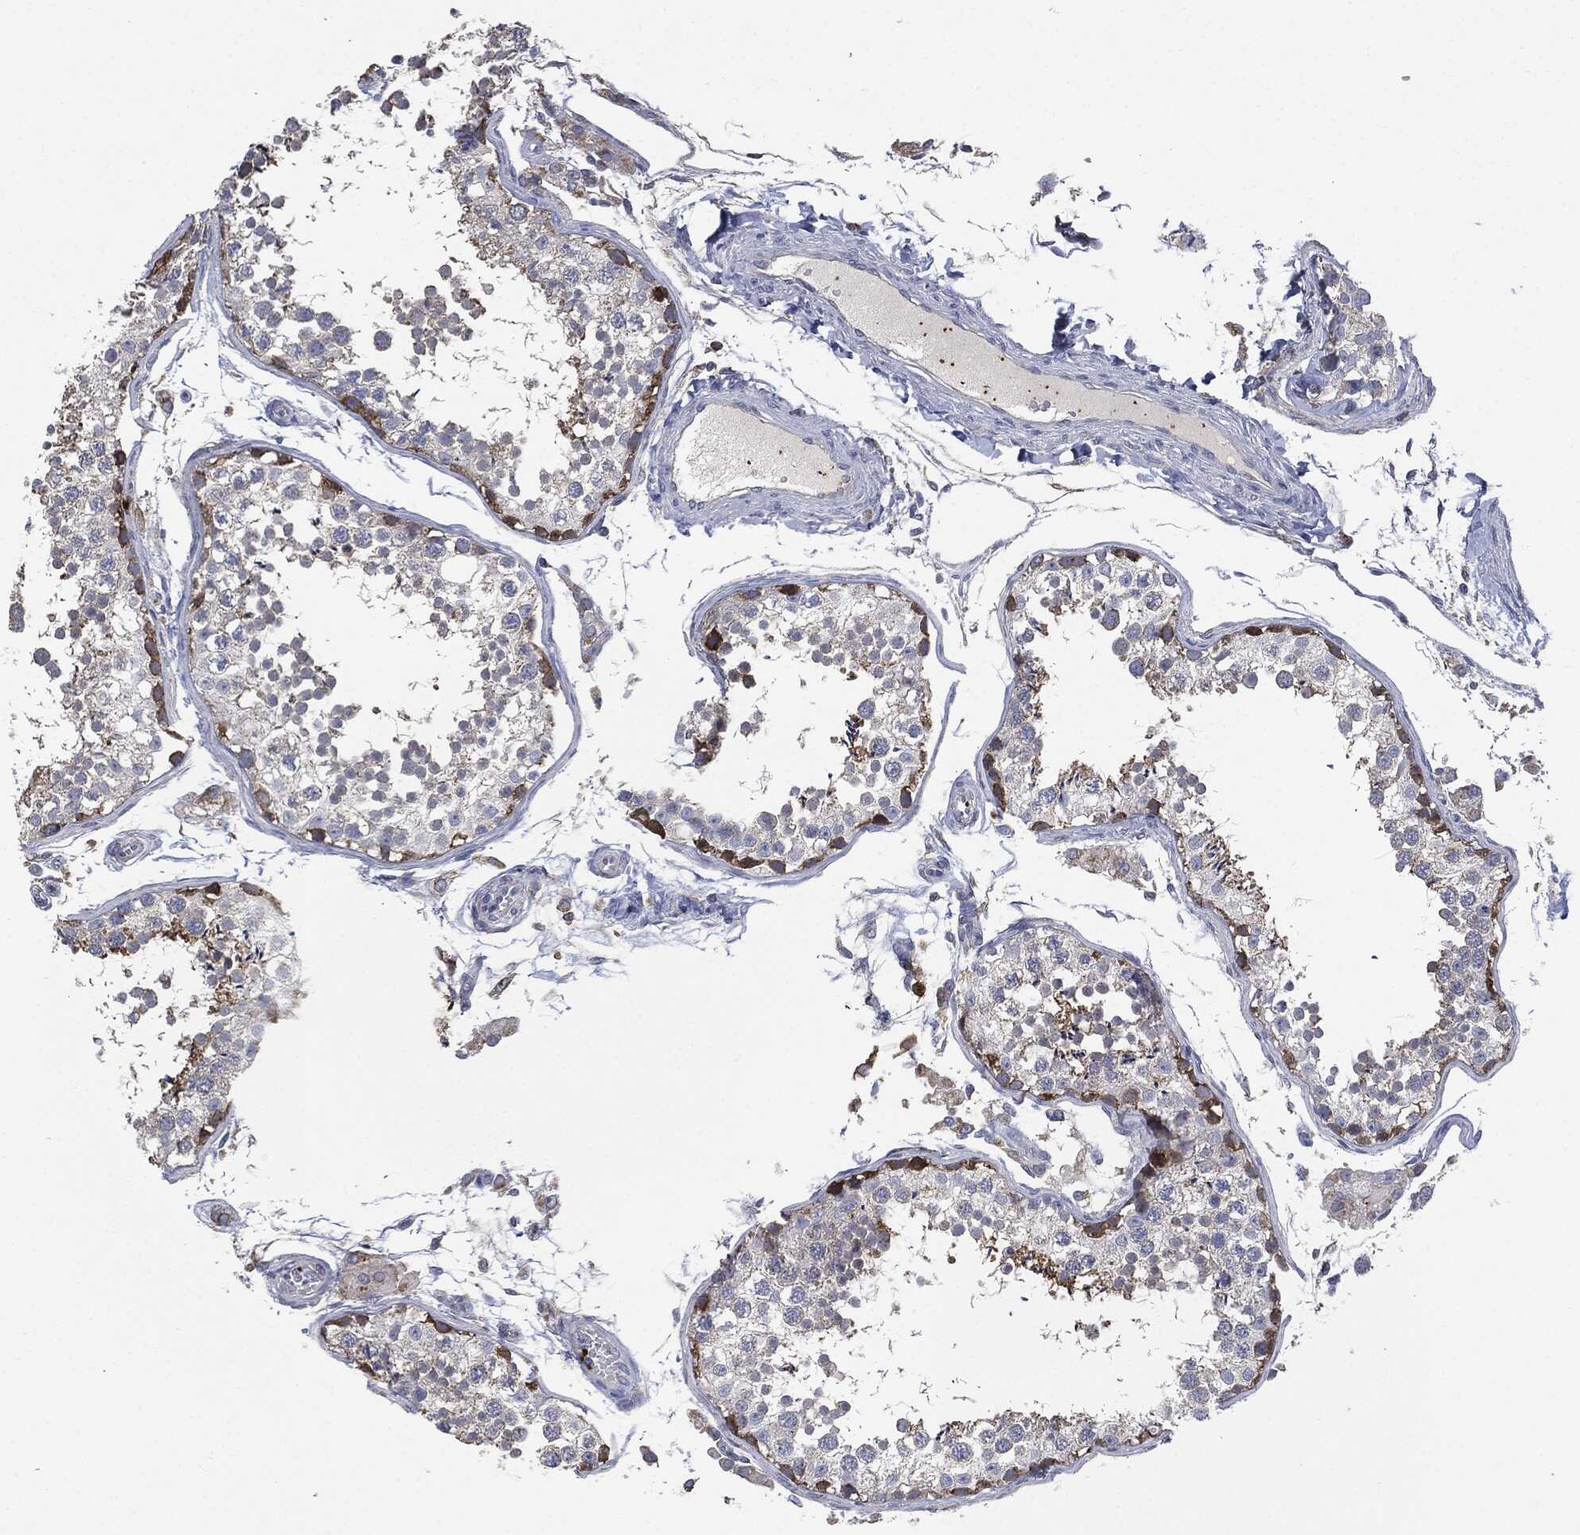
{"staining": {"intensity": "strong", "quantity": "<25%", "location": "cytoplasmic/membranous"}, "tissue": "testis", "cell_type": "Cells in seminiferous ducts", "image_type": "normal", "snomed": [{"axis": "morphology", "description": "Normal tissue, NOS"}, {"axis": "topography", "description": "Testis"}], "caption": "DAB immunohistochemical staining of unremarkable testis reveals strong cytoplasmic/membranous protein staining in about <25% of cells in seminiferous ducts.", "gene": "CD33", "patient": {"sex": "male", "age": 29}}